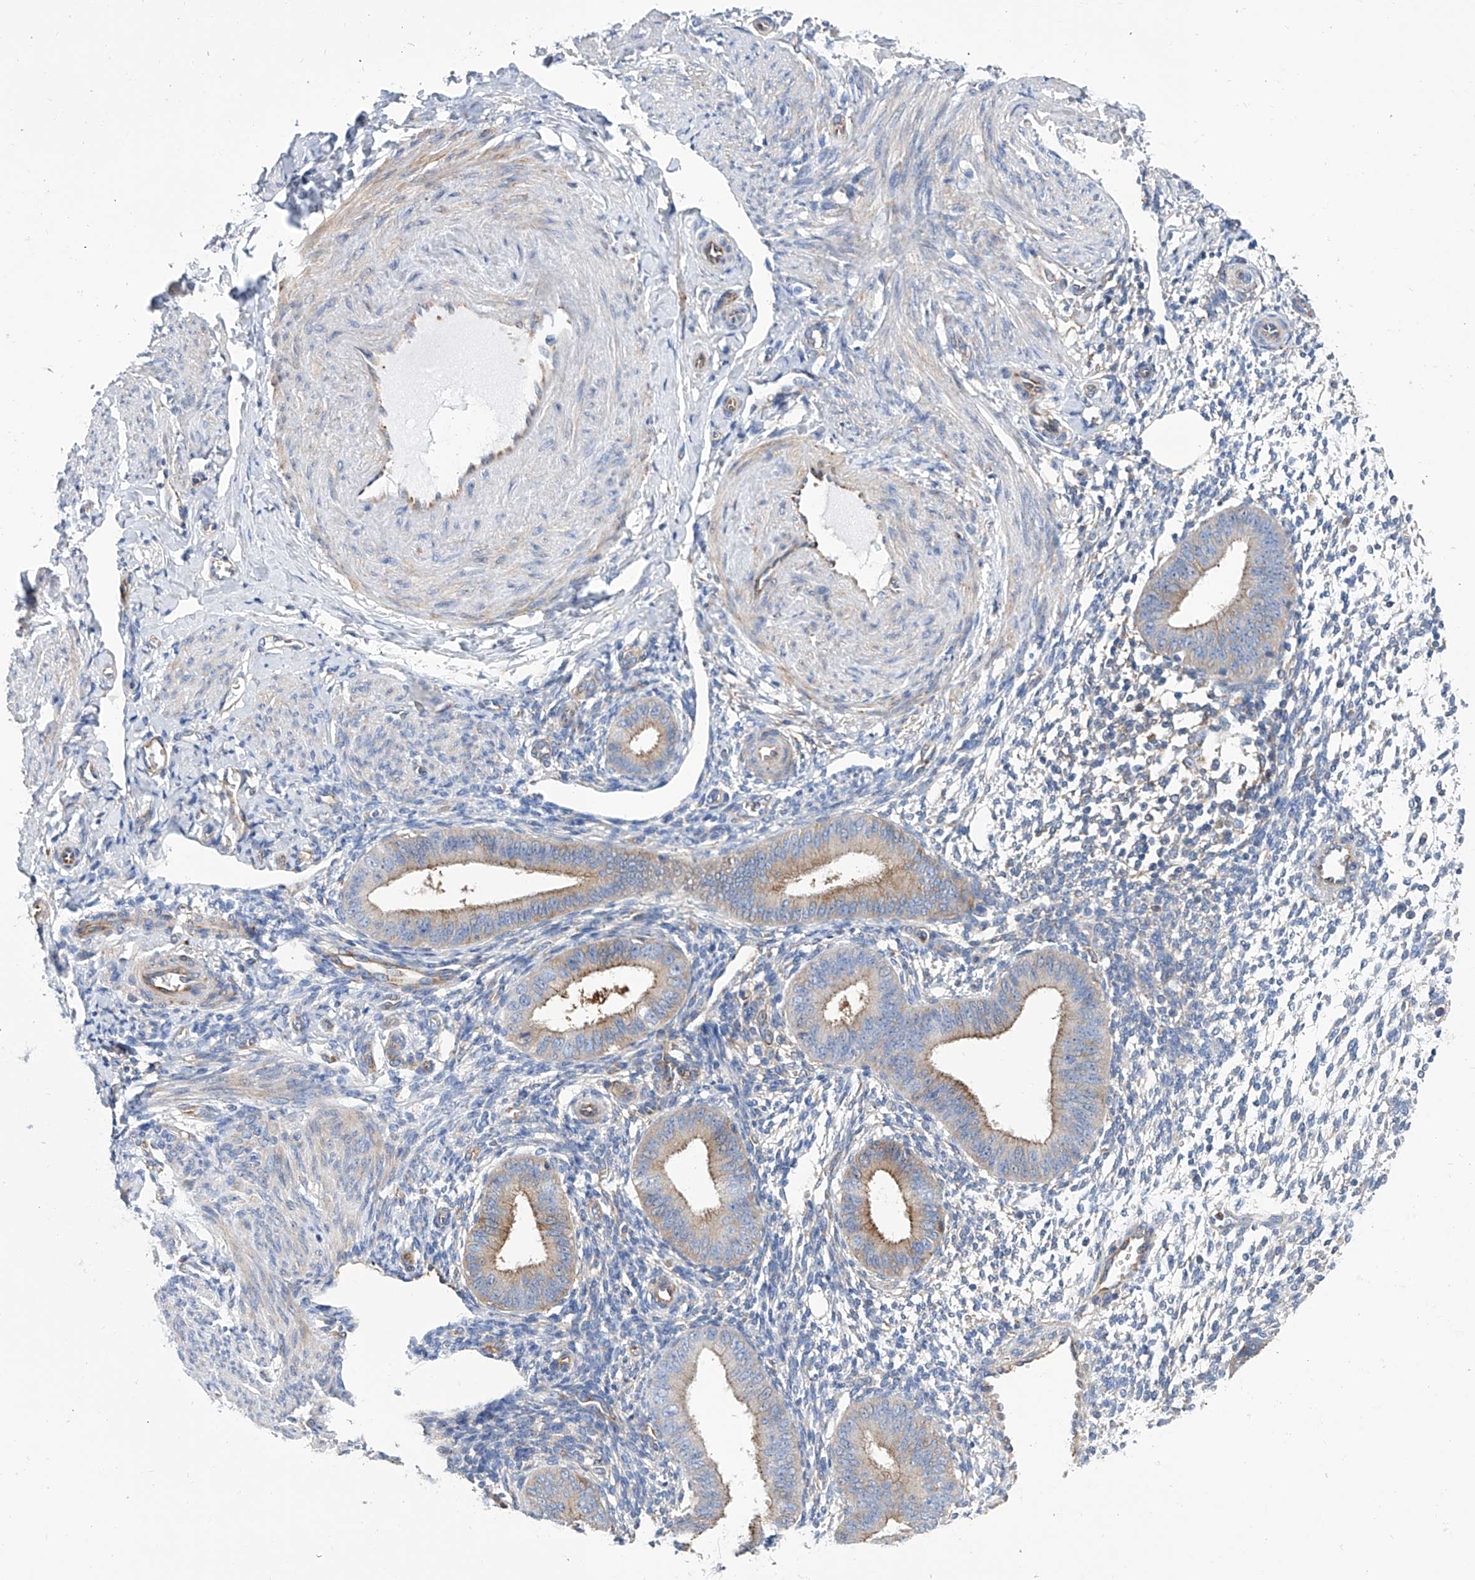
{"staining": {"intensity": "weak", "quantity": "<25%", "location": "cytoplasmic/membranous"}, "tissue": "endometrium", "cell_type": "Cells in endometrial stroma", "image_type": "normal", "snomed": [{"axis": "morphology", "description": "Normal tissue, NOS"}, {"axis": "topography", "description": "Uterus"}, {"axis": "topography", "description": "Endometrium"}], "caption": "Human endometrium stained for a protein using immunohistochemistry (IHC) demonstrates no expression in cells in endometrial stroma.", "gene": "GPT", "patient": {"sex": "female", "age": 48}}